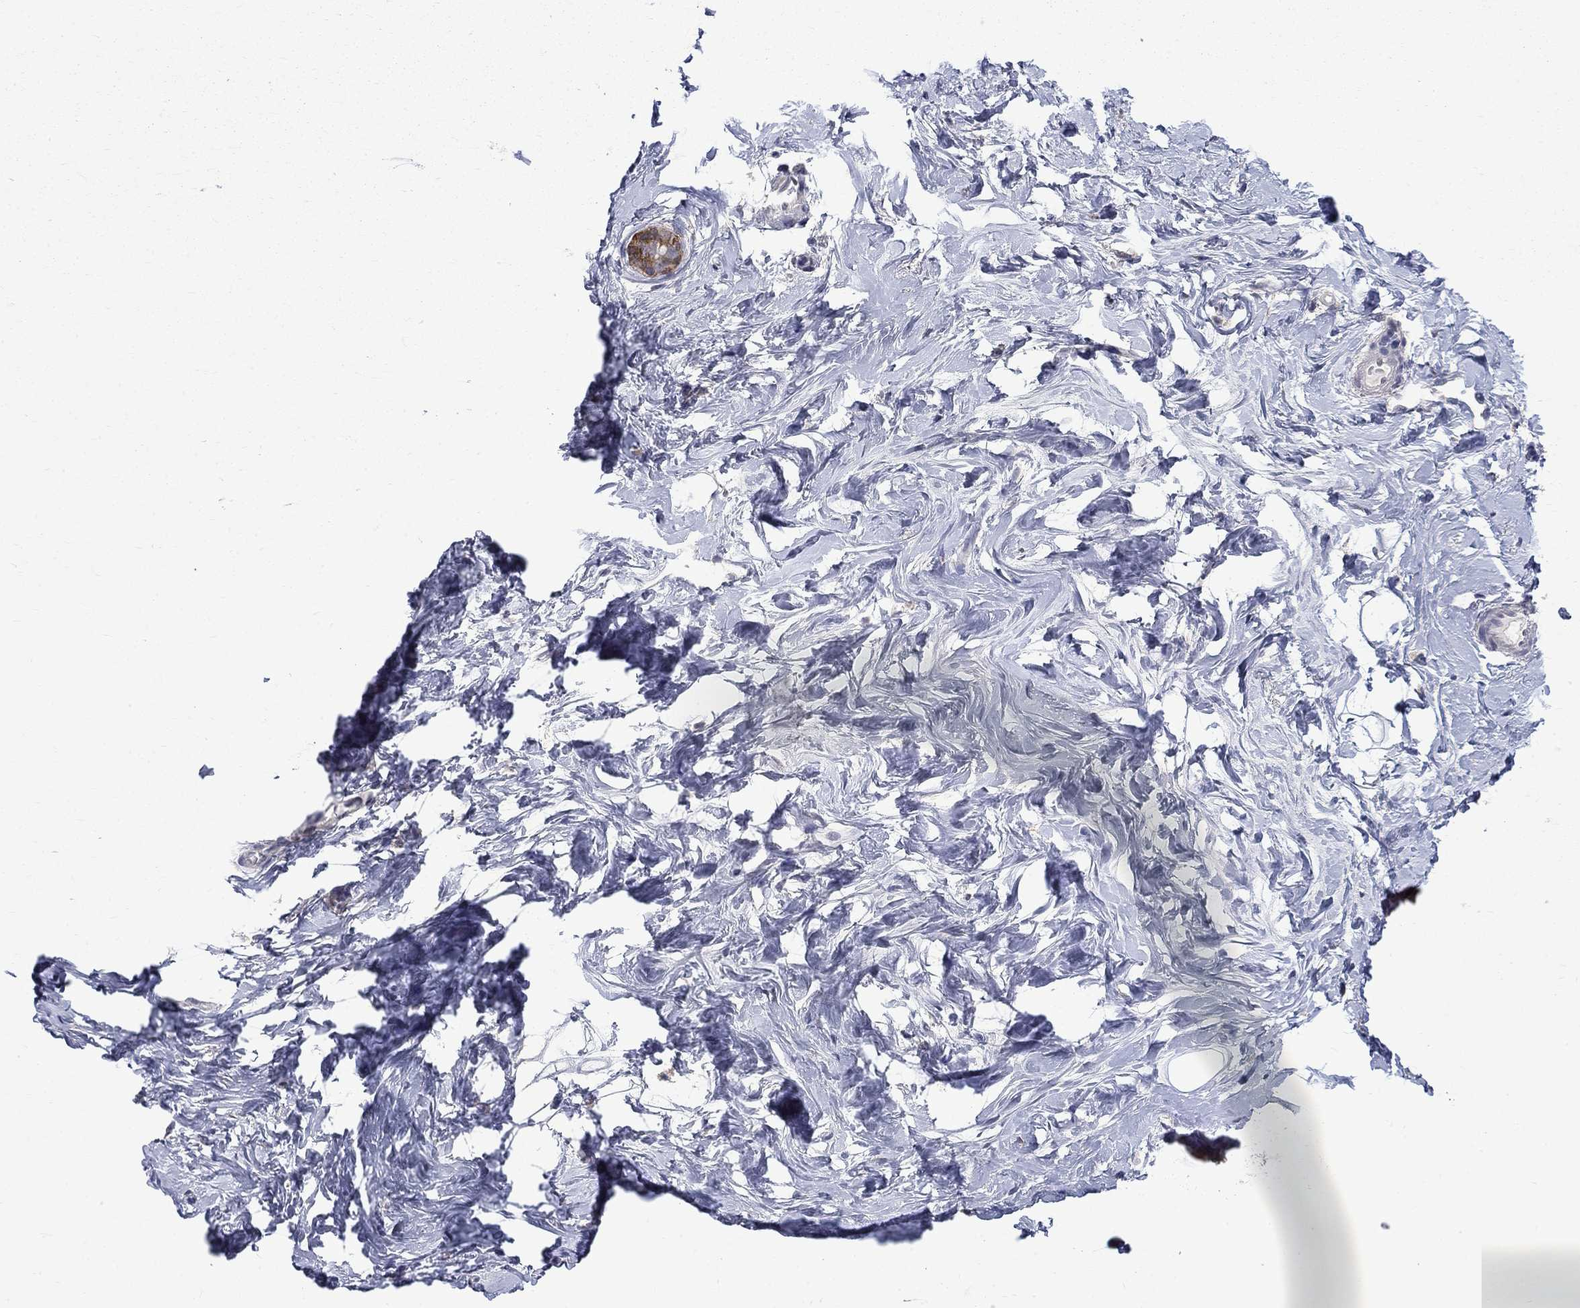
{"staining": {"intensity": "negative", "quantity": "none", "location": "none"}, "tissue": "breast", "cell_type": "Adipocytes", "image_type": "normal", "snomed": [{"axis": "morphology", "description": "Normal tissue, NOS"}, {"axis": "topography", "description": "Breast"}], "caption": "IHC photomicrograph of benign human breast stained for a protein (brown), which demonstrates no expression in adipocytes. (DAB immunohistochemistry, high magnification).", "gene": "PCBP2", "patient": {"sex": "female", "age": 37}}